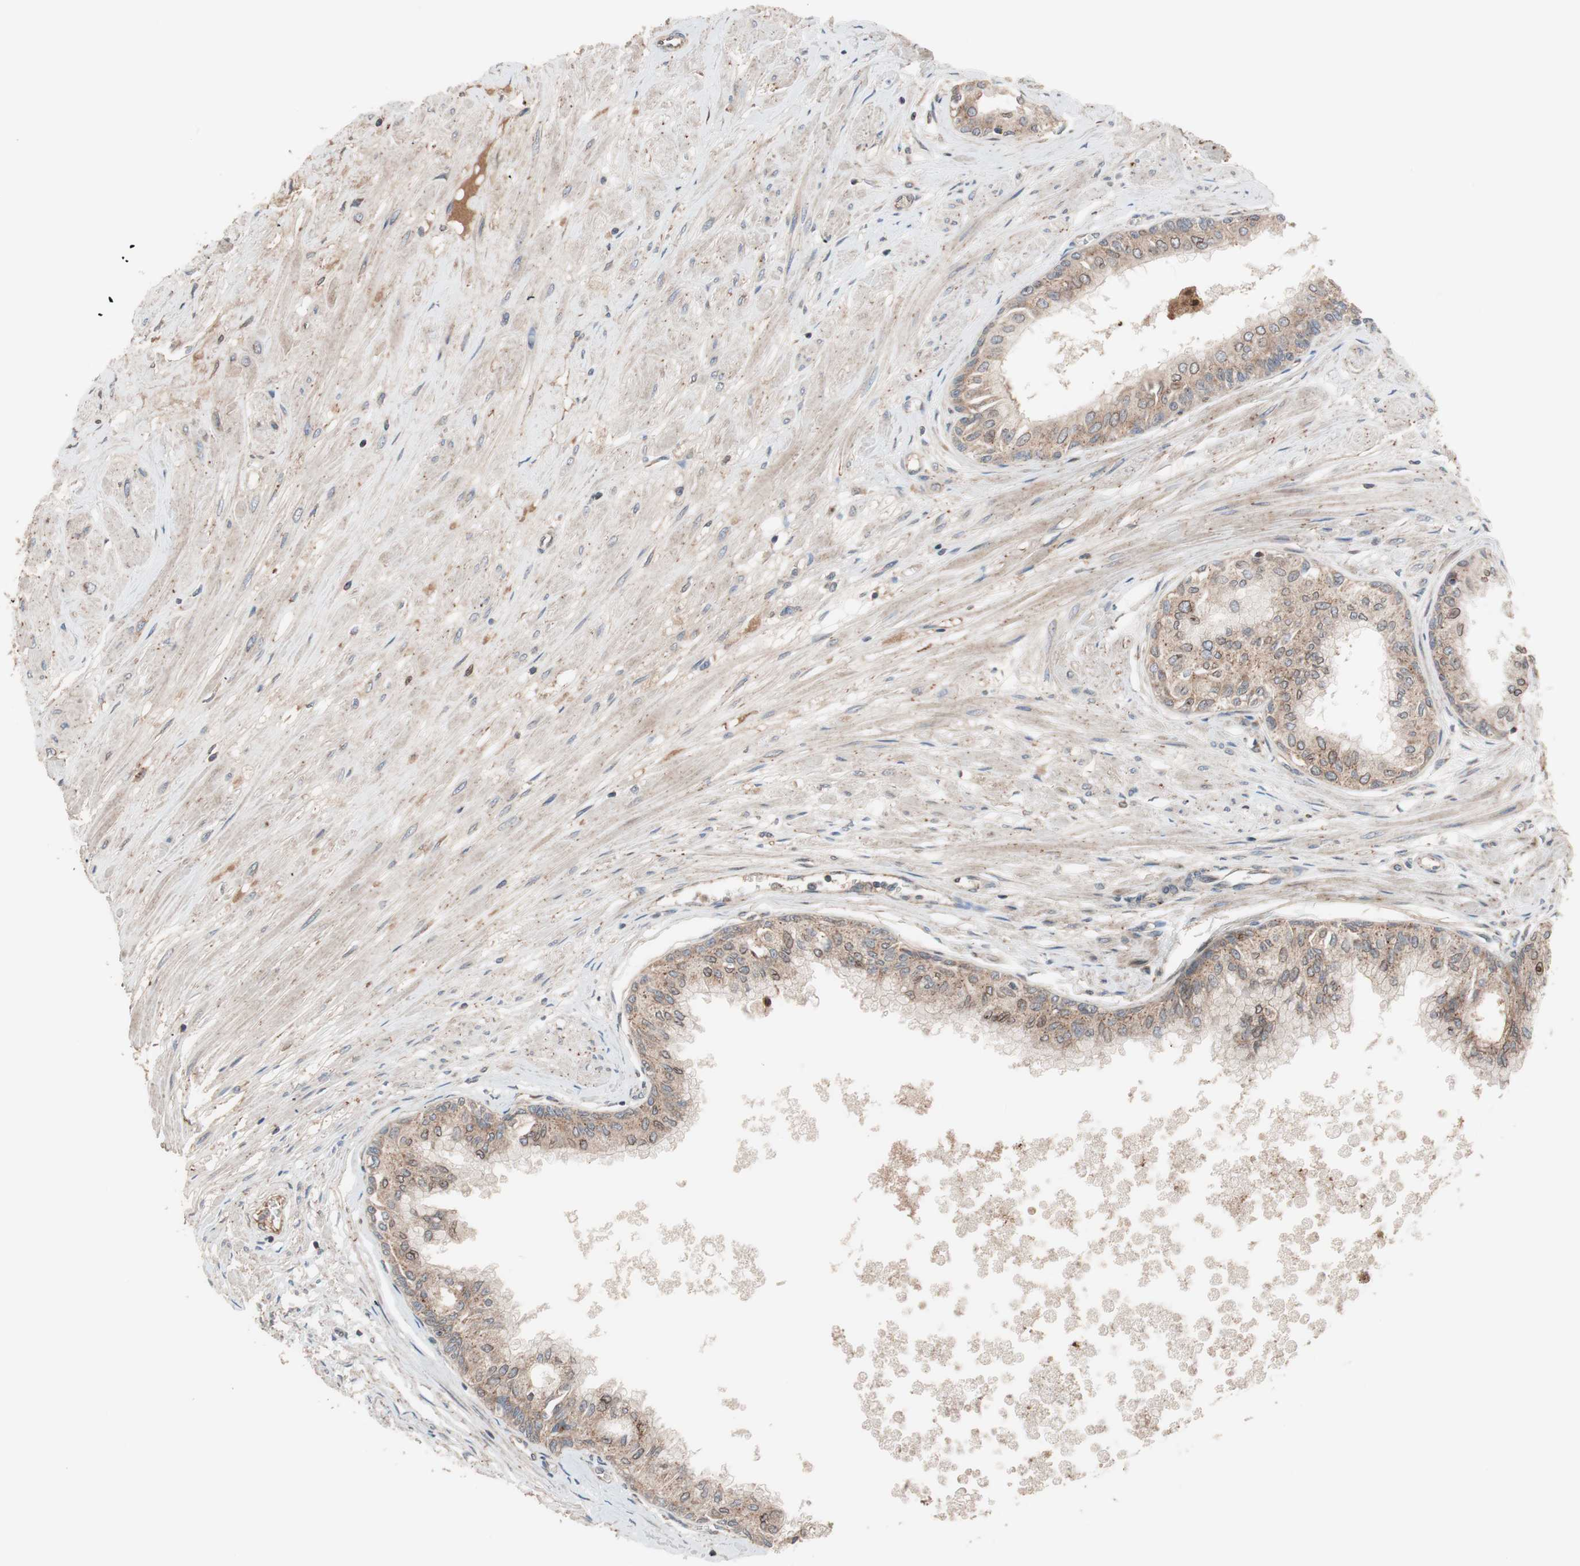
{"staining": {"intensity": "strong", "quantity": ">75%", "location": "cytoplasmic/membranous"}, "tissue": "prostate", "cell_type": "Glandular cells", "image_type": "normal", "snomed": [{"axis": "morphology", "description": "Normal tissue, NOS"}, {"axis": "topography", "description": "Prostate"}, {"axis": "topography", "description": "Seminal veicle"}], "caption": "Immunohistochemical staining of benign human prostate shows >75% levels of strong cytoplasmic/membranous protein positivity in about >75% of glandular cells. The protein is stained brown, and the nuclei are stained in blue (DAB IHC with brightfield microscopy, high magnification).", "gene": "SDC4", "patient": {"sex": "male", "age": 60}}